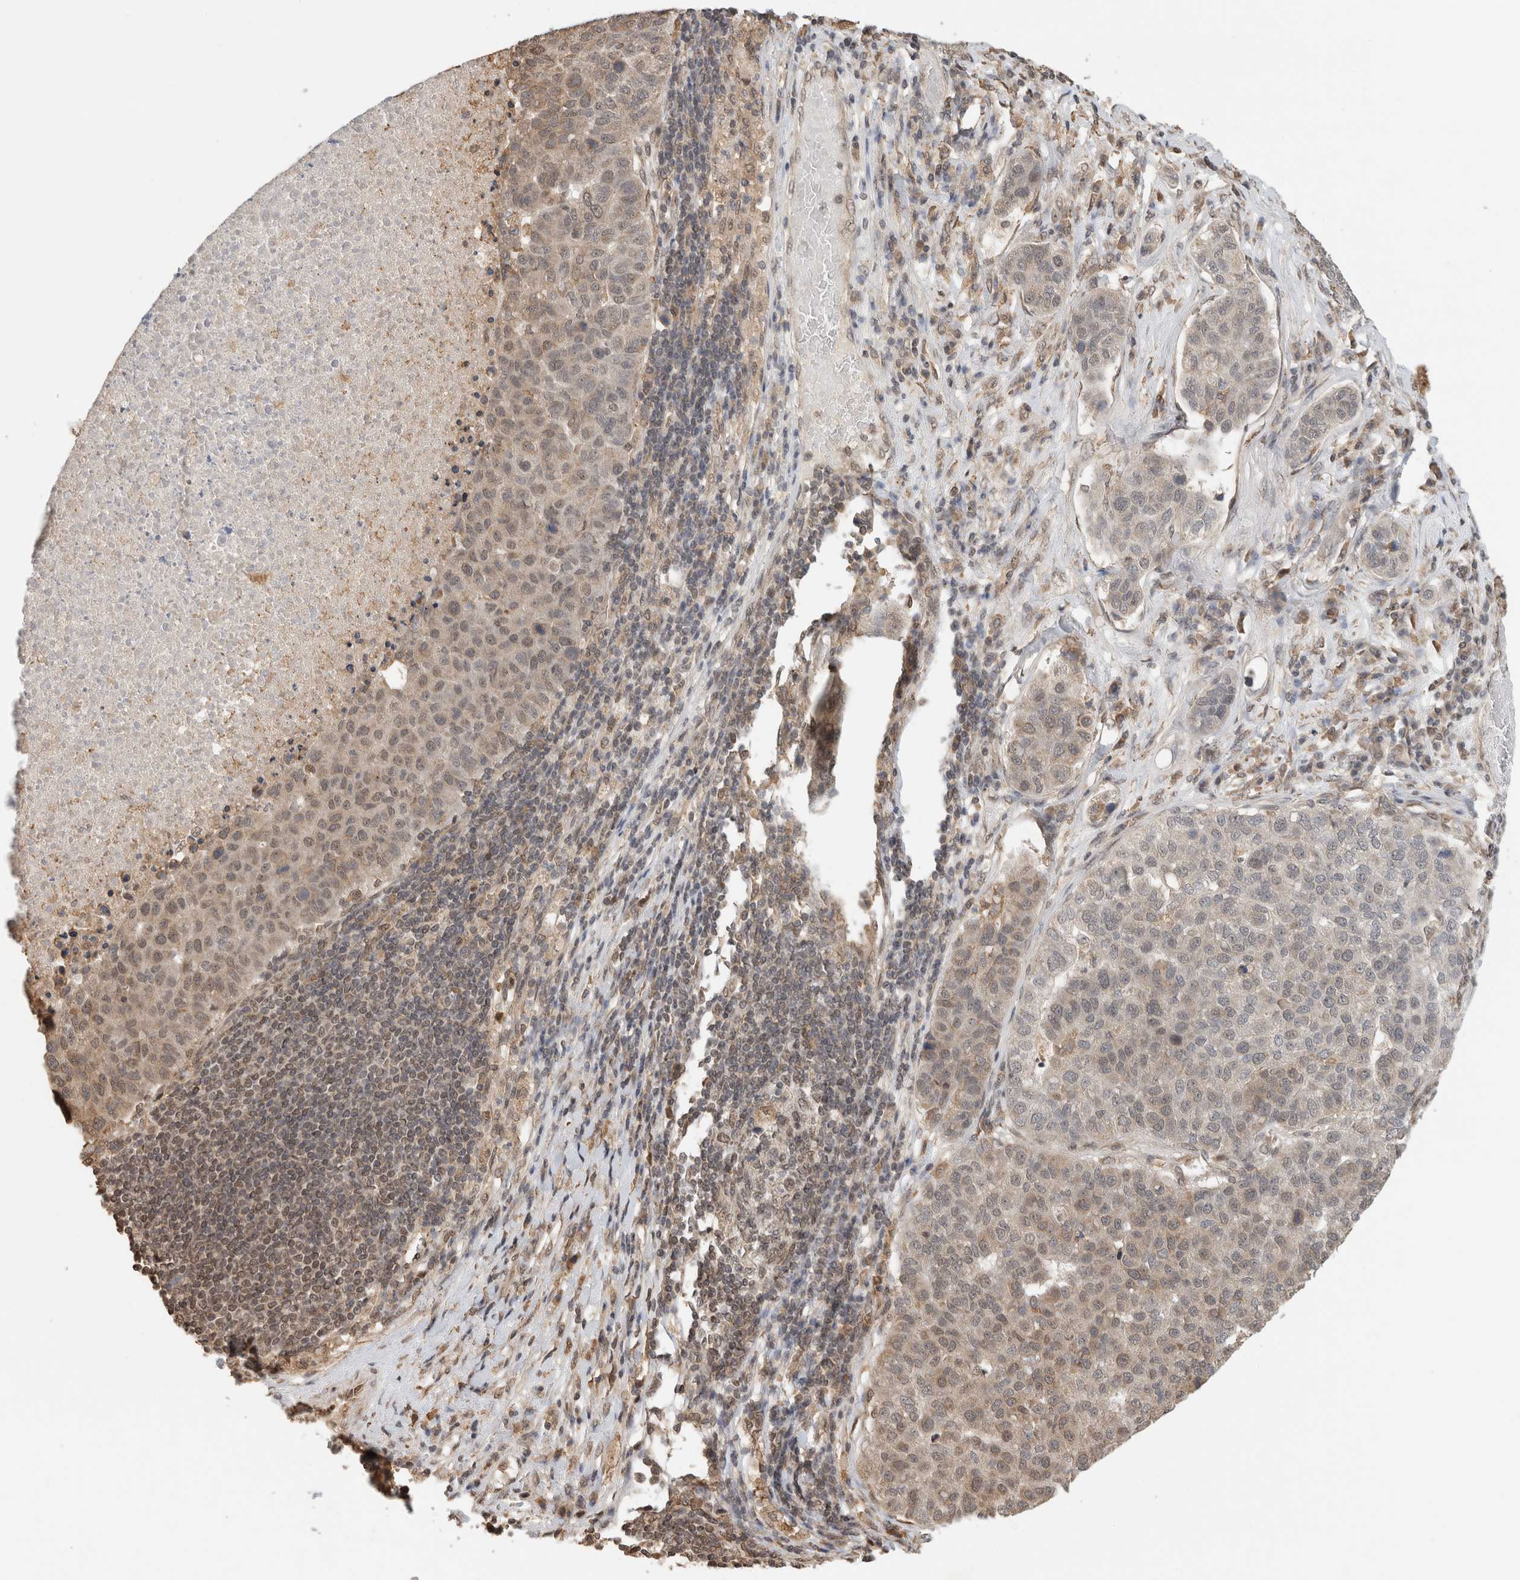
{"staining": {"intensity": "weak", "quantity": ">75%", "location": "cytoplasmic/membranous,nuclear"}, "tissue": "pancreatic cancer", "cell_type": "Tumor cells", "image_type": "cancer", "snomed": [{"axis": "morphology", "description": "Adenocarcinoma, NOS"}, {"axis": "topography", "description": "Pancreas"}], "caption": "High-magnification brightfield microscopy of pancreatic cancer stained with DAB (brown) and counterstained with hematoxylin (blue). tumor cells exhibit weak cytoplasmic/membranous and nuclear expression is appreciated in about>75% of cells.", "gene": "C1orf21", "patient": {"sex": "female", "age": 61}}